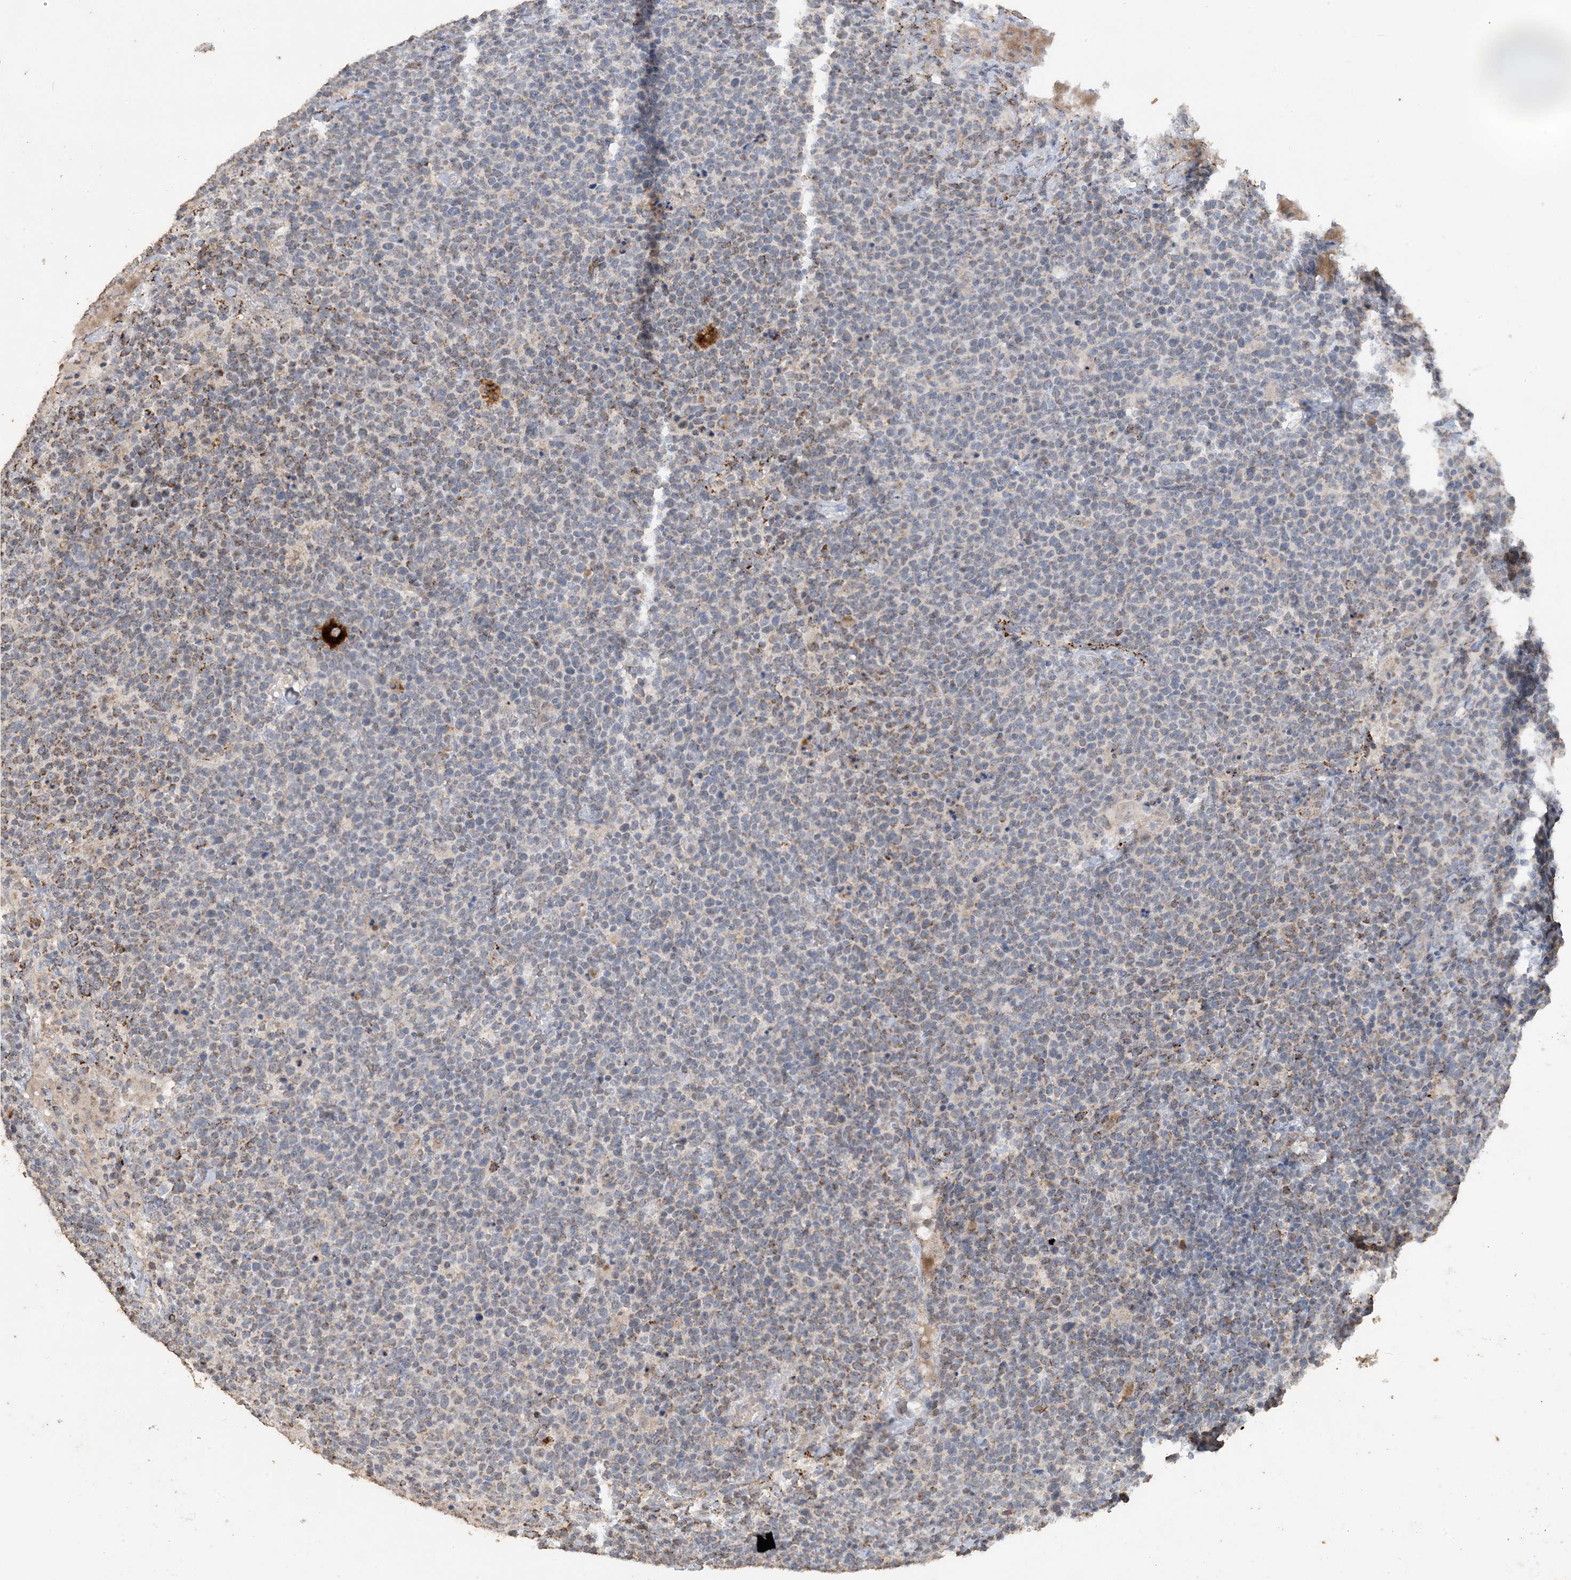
{"staining": {"intensity": "moderate", "quantity": "25%-75%", "location": "cytoplasmic/membranous"}, "tissue": "lymphoma", "cell_type": "Tumor cells", "image_type": "cancer", "snomed": [{"axis": "morphology", "description": "Malignant lymphoma, non-Hodgkin's type, High grade"}, {"axis": "topography", "description": "Lymph node"}], "caption": "Protein expression analysis of human high-grade malignant lymphoma, non-Hodgkin's type reveals moderate cytoplasmic/membranous positivity in about 25%-75% of tumor cells.", "gene": "SFMBT2", "patient": {"sex": "male", "age": 61}}